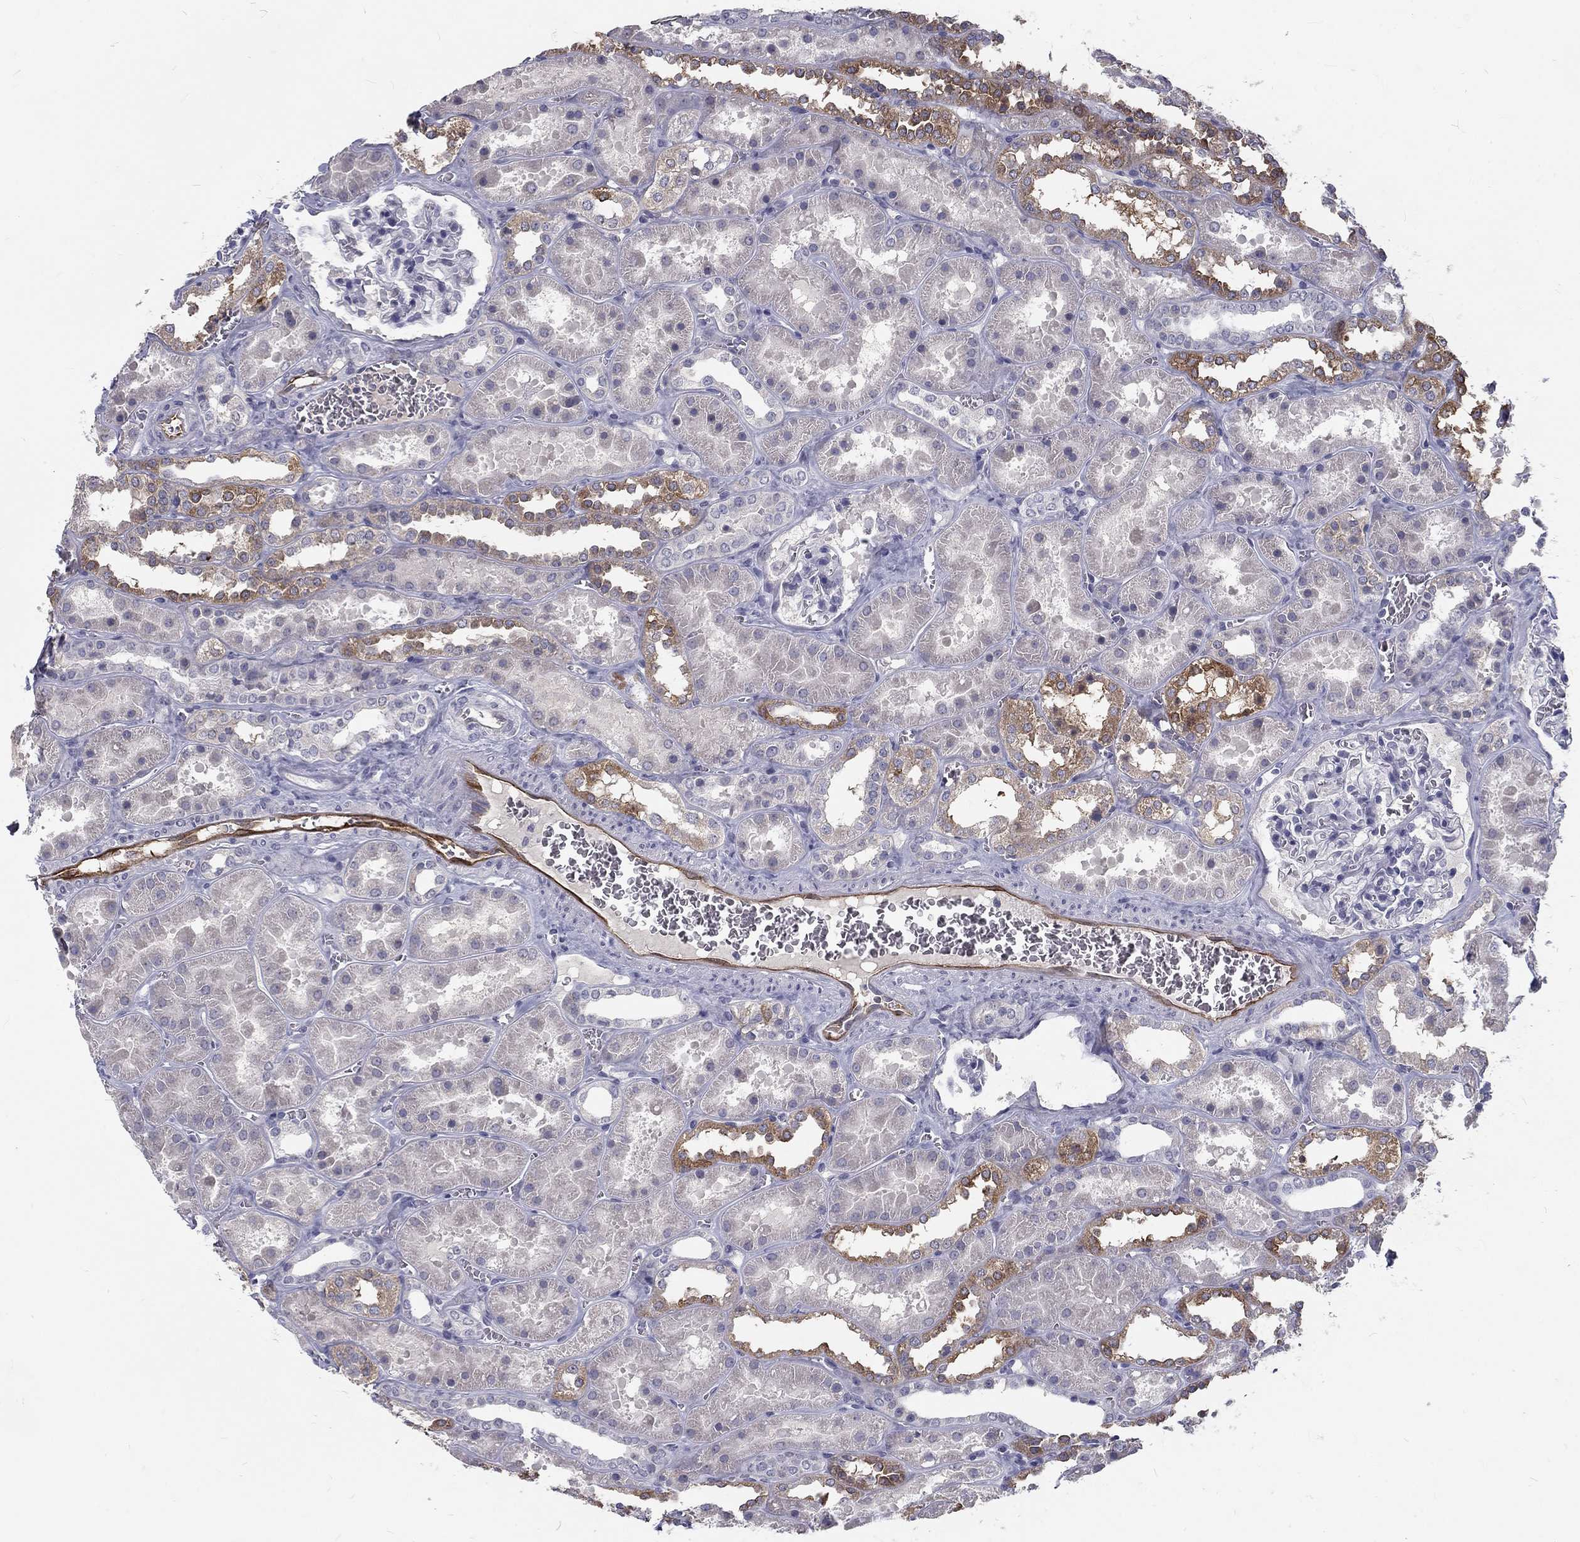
{"staining": {"intensity": "negative", "quantity": "none", "location": "none"}, "tissue": "kidney", "cell_type": "Cells in glomeruli", "image_type": "normal", "snomed": [{"axis": "morphology", "description": "Normal tissue, NOS"}, {"axis": "topography", "description": "Kidney"}], "caption": "Protein analysis of normal kidney exhibits no significant expression in cells in glomeruli. (DAB immunohistochemistry, high magnification).", "gene": "NOS1", "patient": {"sex": "female", "age": 41}}